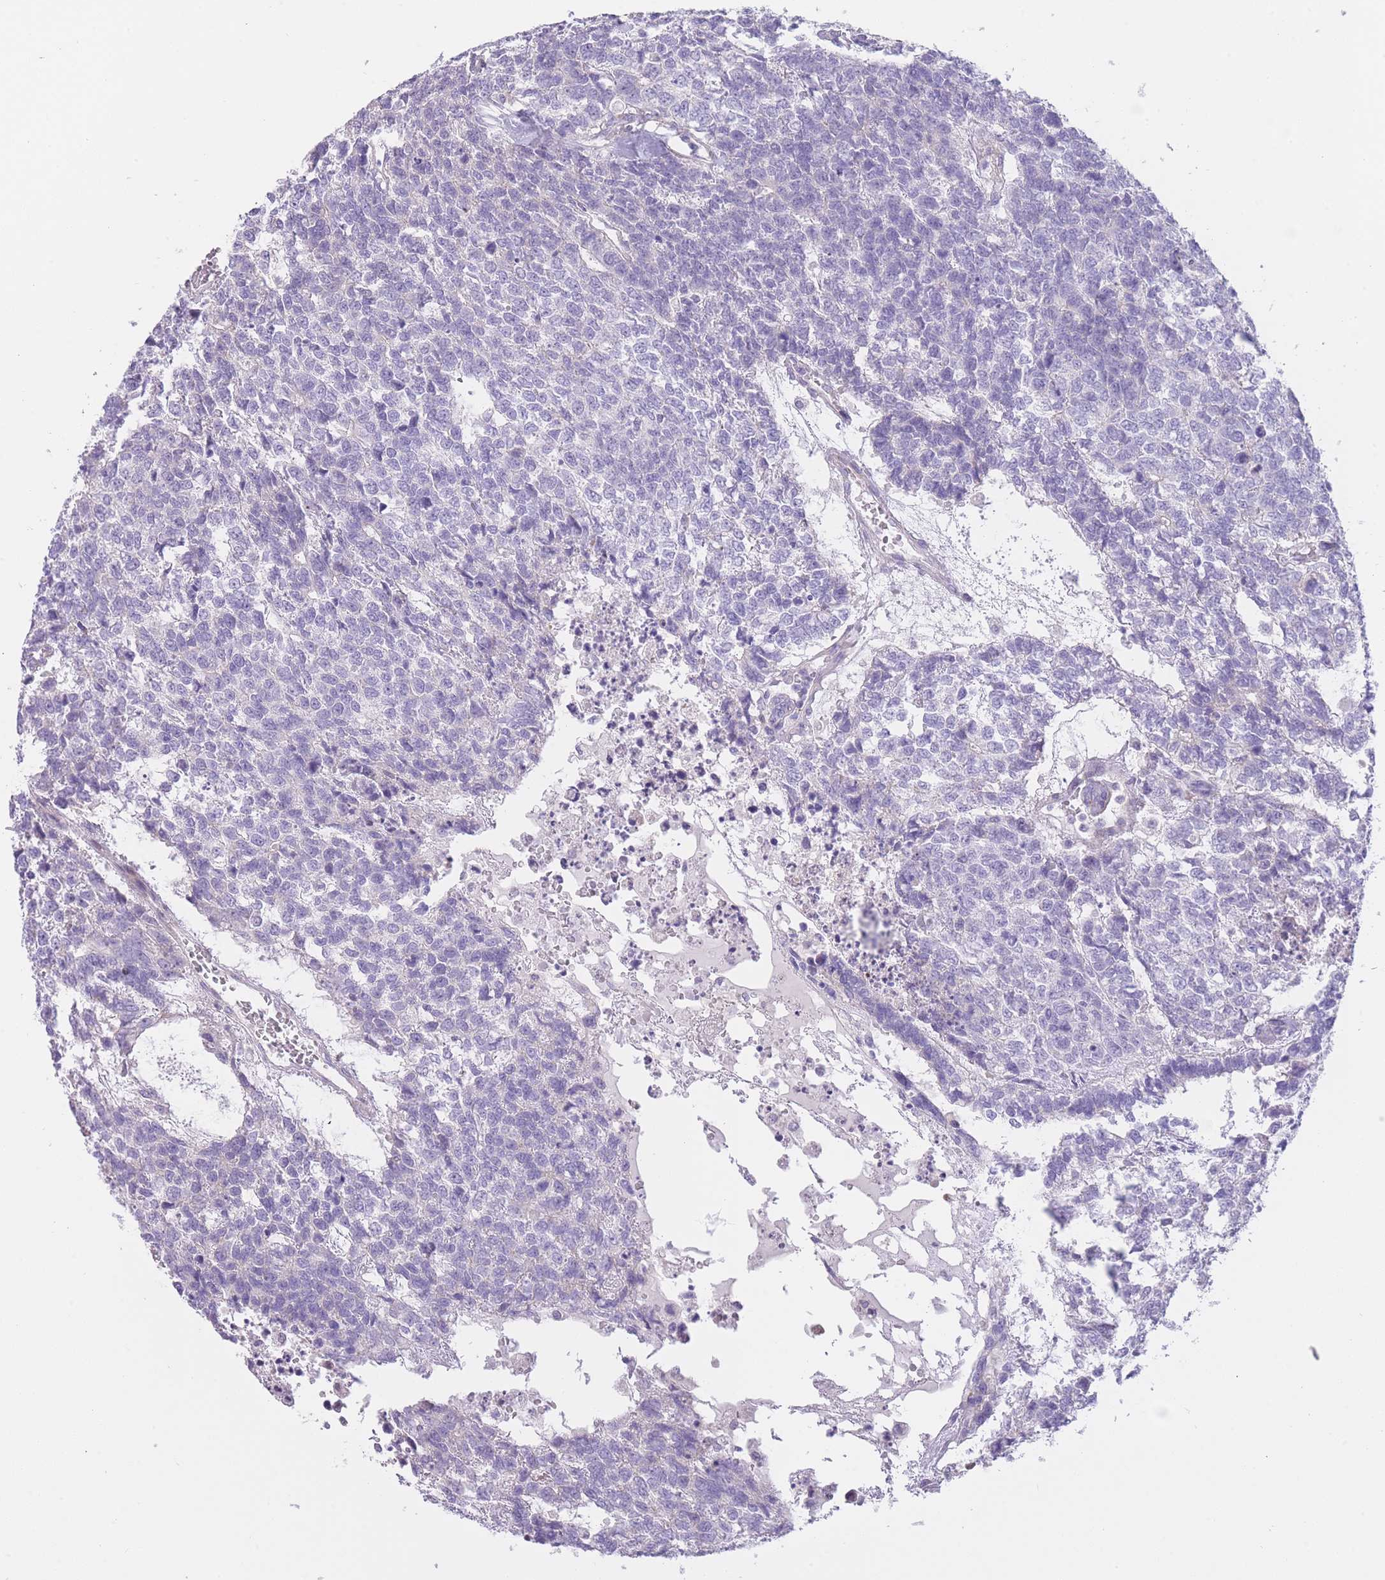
{"staining": {"intensity": "negative", "quantity": "none", "location": "none"}, "tissue": "testis cancer", "cell_type": "Tumor cells", "image_type": "cancer", "snomed": [{"axis": "morphology", "description": "Carcinoma, Embryonal, NOS"}, {"axis": "topography", "description": "Testis"}], "caption": "Histopathology image shows no significant protein staining in tumor cells of testis cancer (embryonal carcinoma).", "gene": "IMPG1", "patient": {"sex": "male", "age": 23}}